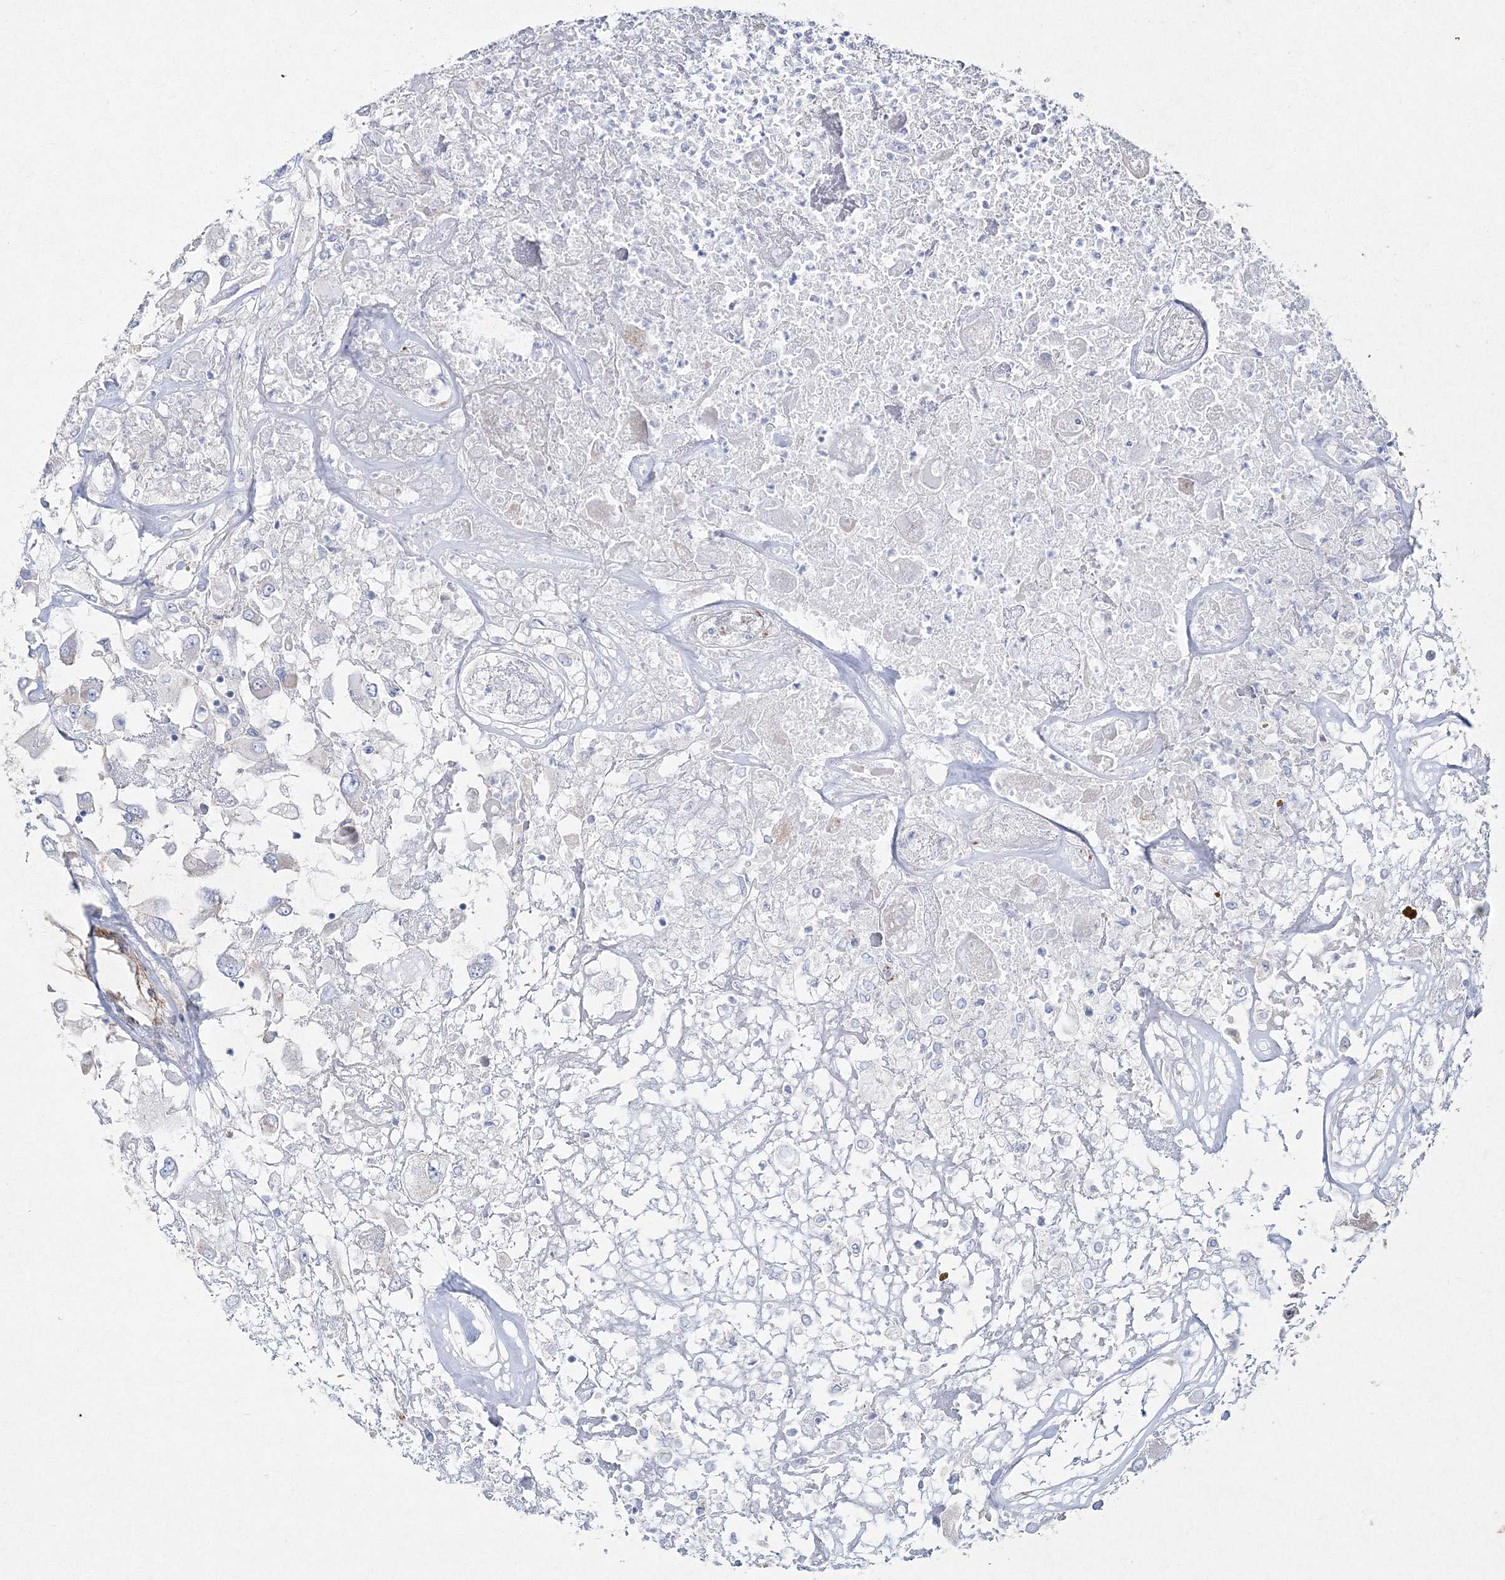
{"staining": {"intensity": "negative", "quantity": "none", "location": "none"}, "tissue": "renal cancer", "cell_type": "Tumor cells", "image_type": "cancer", "snomed": [{"axis": "morphology", "description": "Adenocarcinoma, NOS"}, {"axis": "topography", "description": "Kidney"}], "caption": "A photomicrograph of renal cancer stained for a protein shows no brown staining in tumor cells.", "gene": "NAA40", "patient": {"sex": "female", "age": 52}}